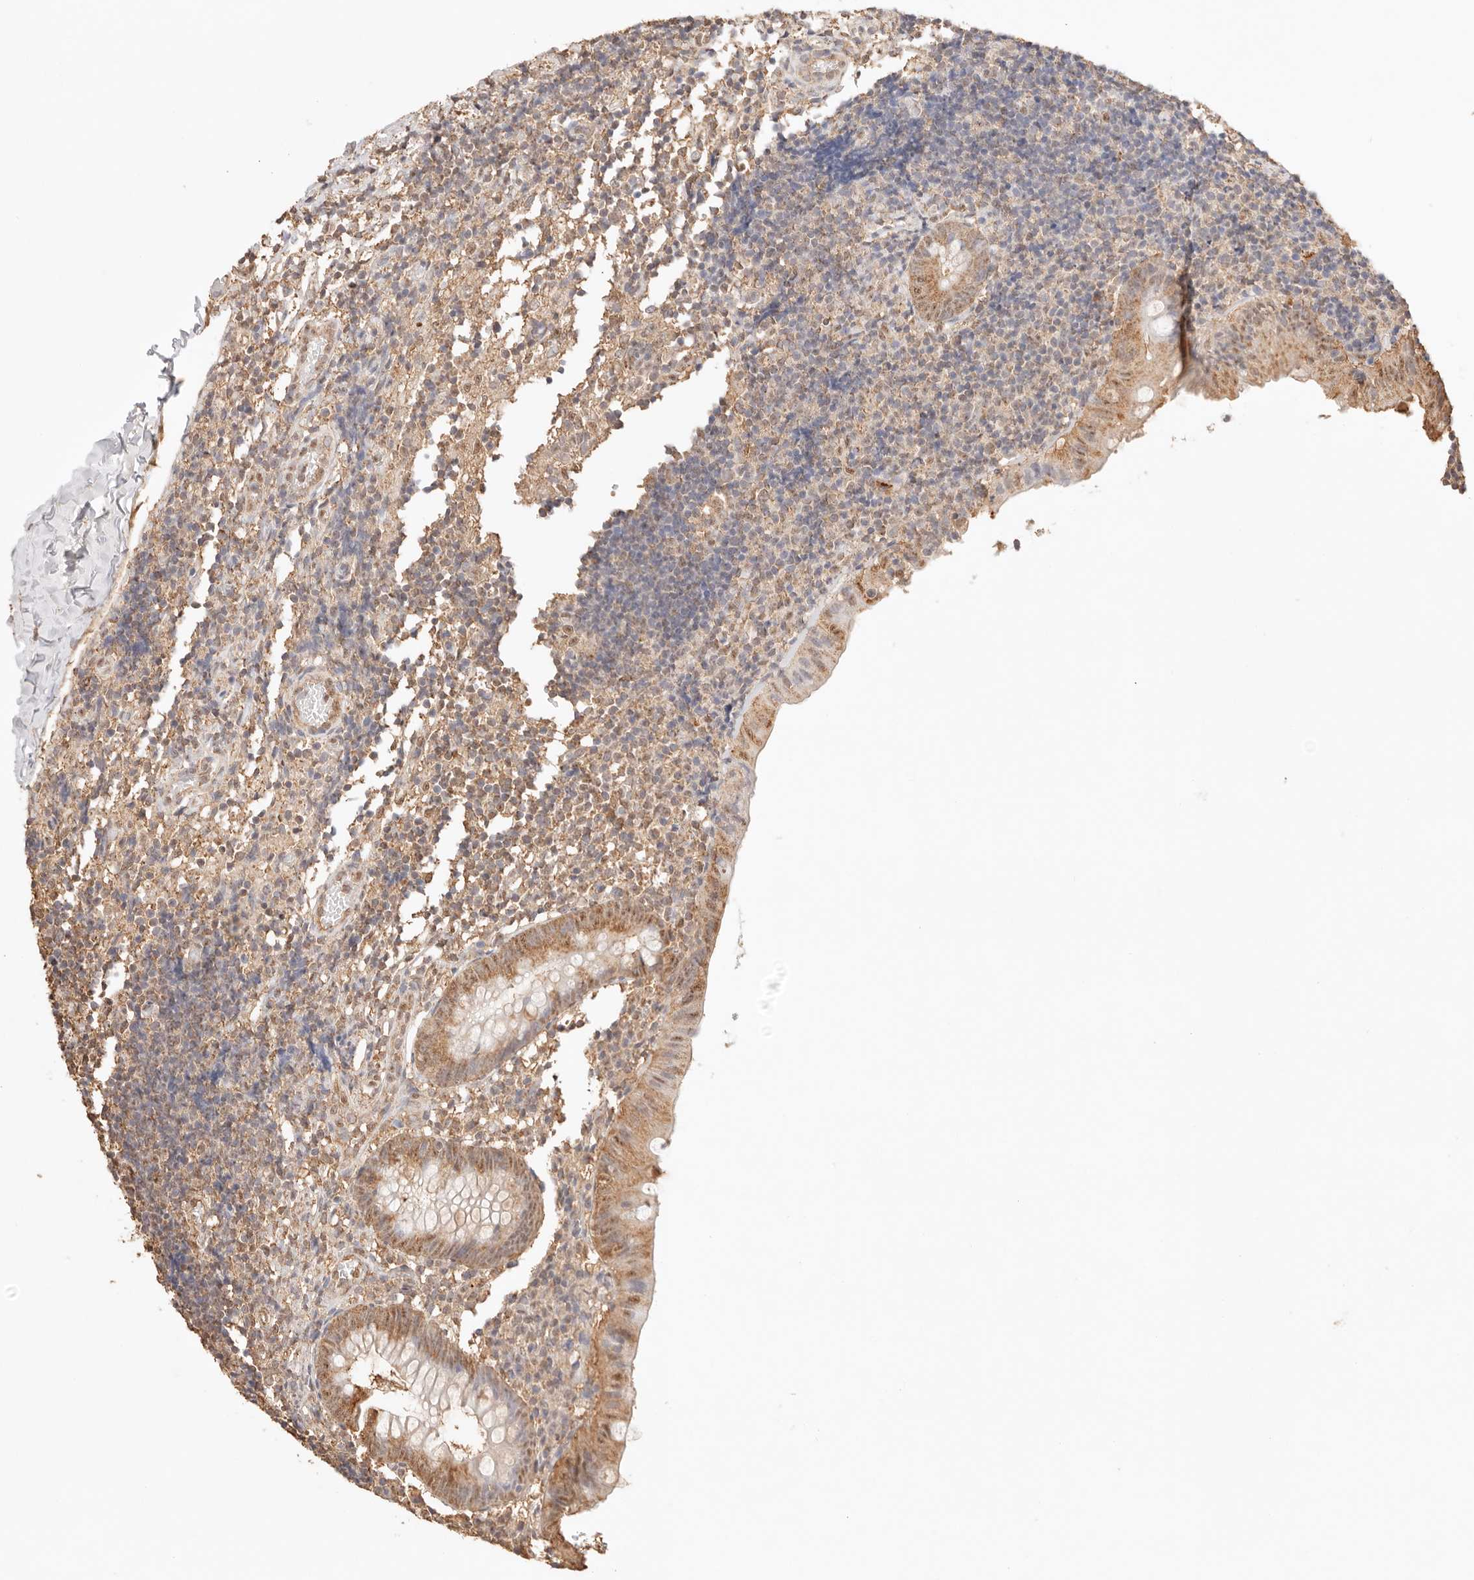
{"staining": {"intensity": "moderate", "quantity": ">75%", "location": "cytoplasmic/membranous,nuclear"}, "tissue": "appendix", "cell_type": "Glandular cells", "image_type": "normal", "snomed": [{"axis": "morphology", "description": "Normal tissue, NOS"}, {"axis": "topography", "description": "Appendix"}], "caption": "A medium amount of moderate cytoplasmic/membranous,nuclear positivity is appreciated in about >75% of glandular cells in normal appendix. (IHC, brightfield microscopy, high magnification).", "gene": "IL1R2", "patient": {"sex": "male", "age": 8}}